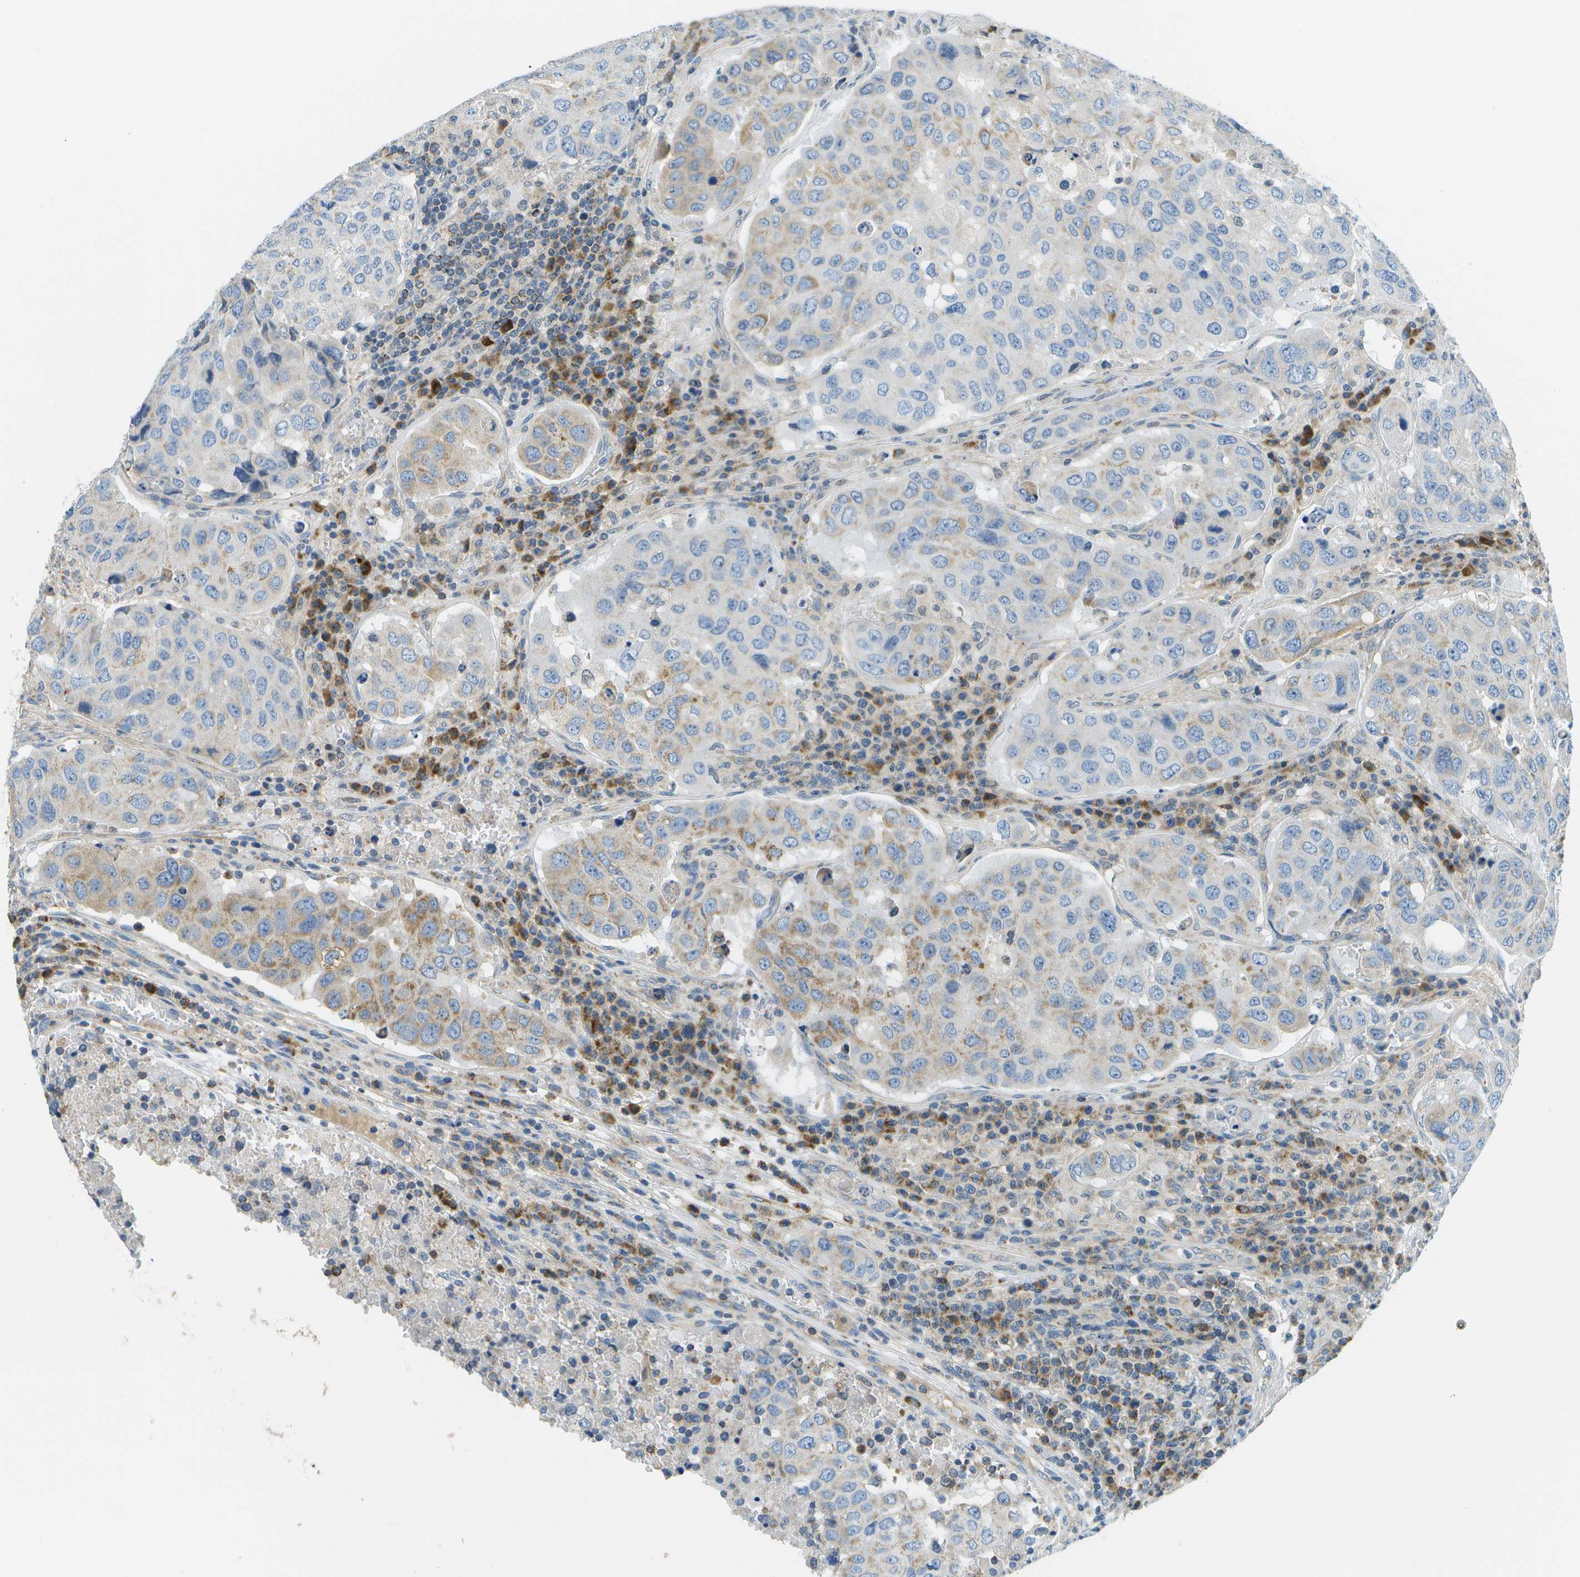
{"staining": {"intensity": "weak", "quantity": "<25%", "location": "cytoplasmic/membranous"}, "tissue": "urothelial cancer", "cell_type": "Tumor cells", "image_type": "cancer", "snomed": [{"axis": "morphology", "description": "Urothelial carcinoma, High grade"}, {"axis": "topography", "description": "Lymph node"}, {"axis": "topography", "description": "Urinary bladder"}], "caption": "Immunohistochemistry of human urothelial cancer demonstrates no staining in tumor cells.", "gene": "PTGIS", "patient": {"sex": "male", "age": 51}}